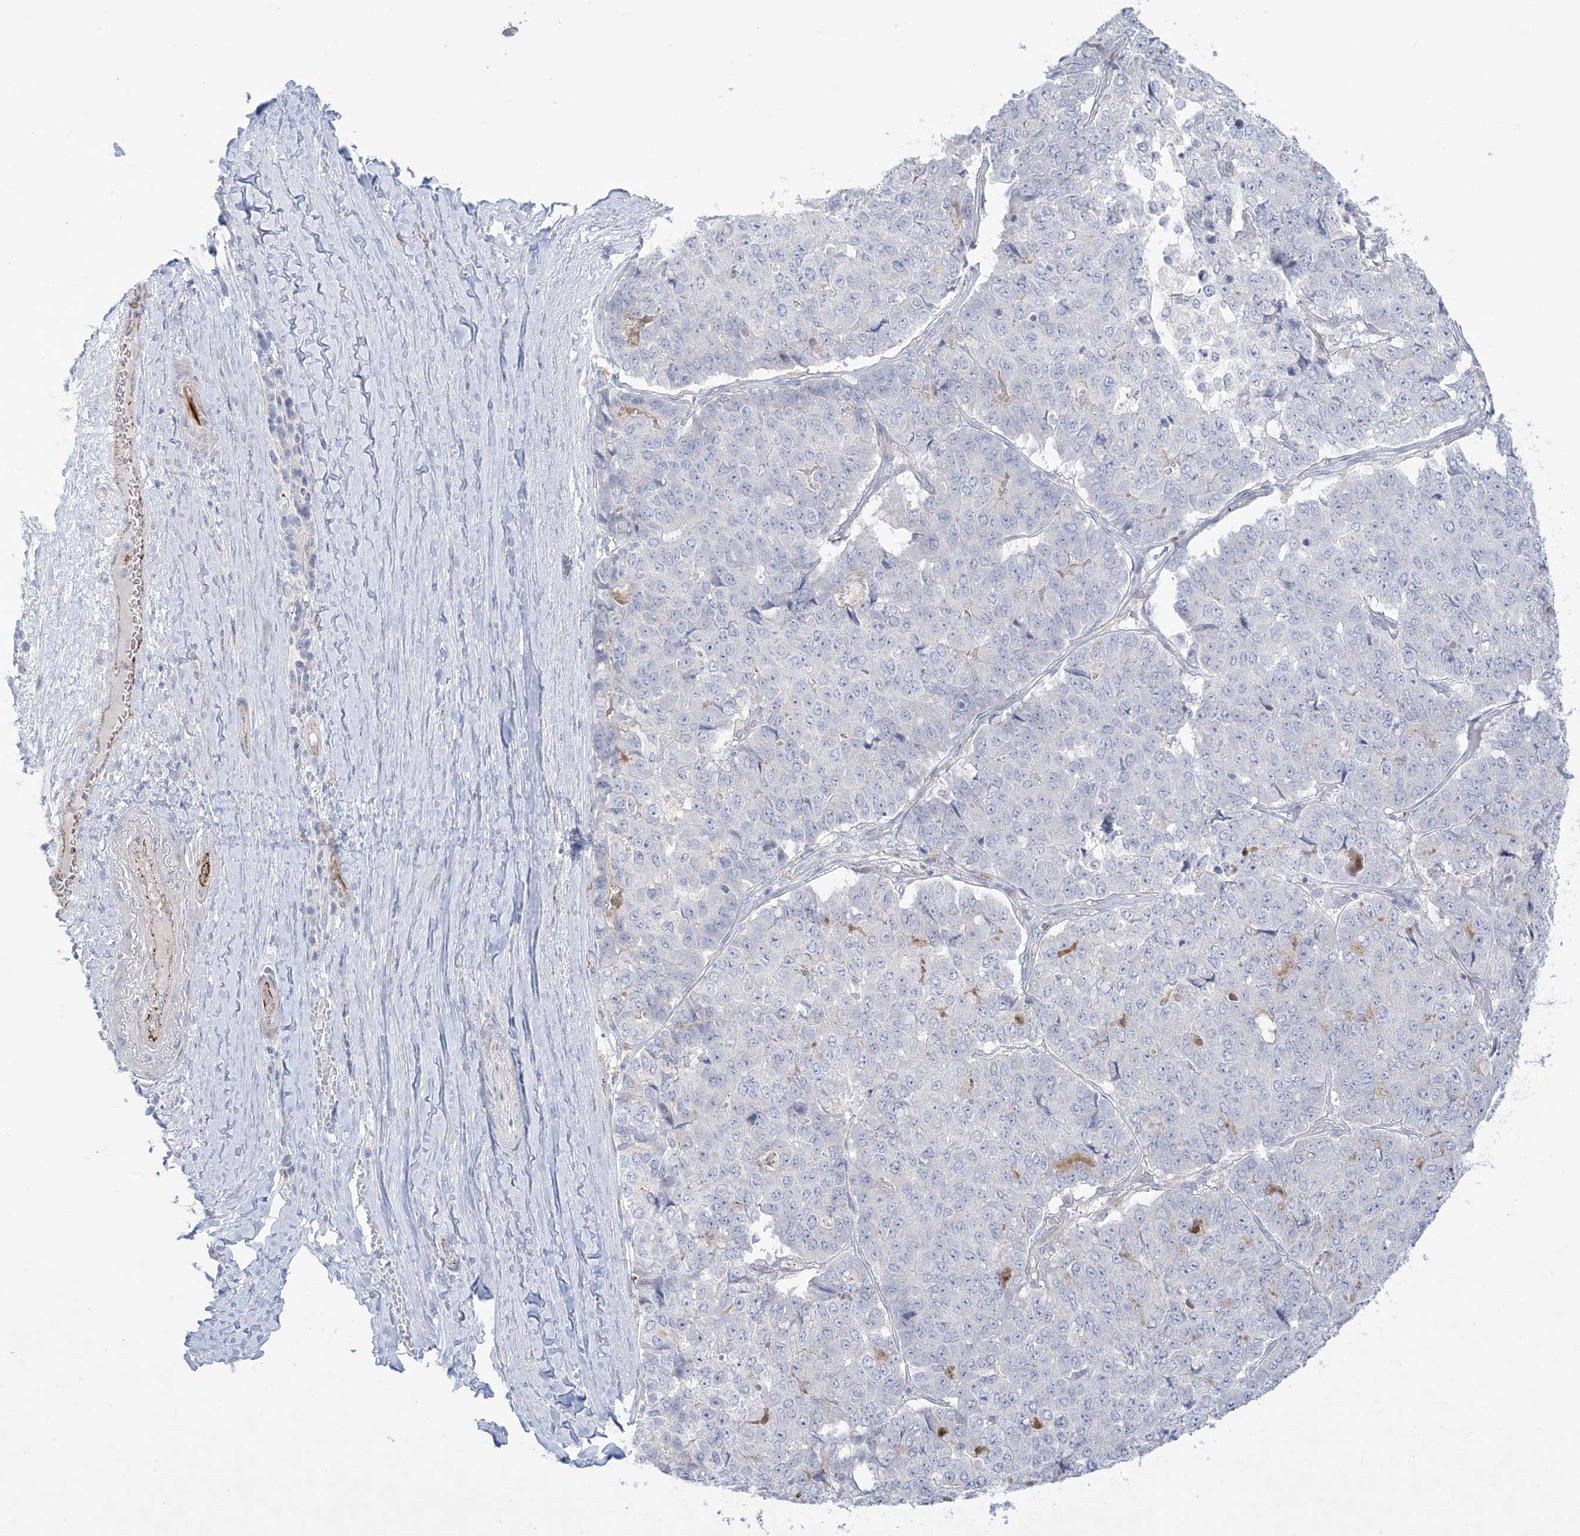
{"staining": {"intensity": "negative", "quantity": "none", "location": "none"}, "tissue": "pancreatic cancer", "cell_type": "Tumor cells", "image_type": "cancer", "snomed": [{"axis": "morphology", "description": "Adenocarcinoma, NOS"}, {"axis": "topography", "description": "Pancreas"}], "caption": "The histopathology image shows no staining of tumor cells in pancreatic cancer.", "gene": "B3GNT7", "patient": {"sex": "male", "age": 50}}